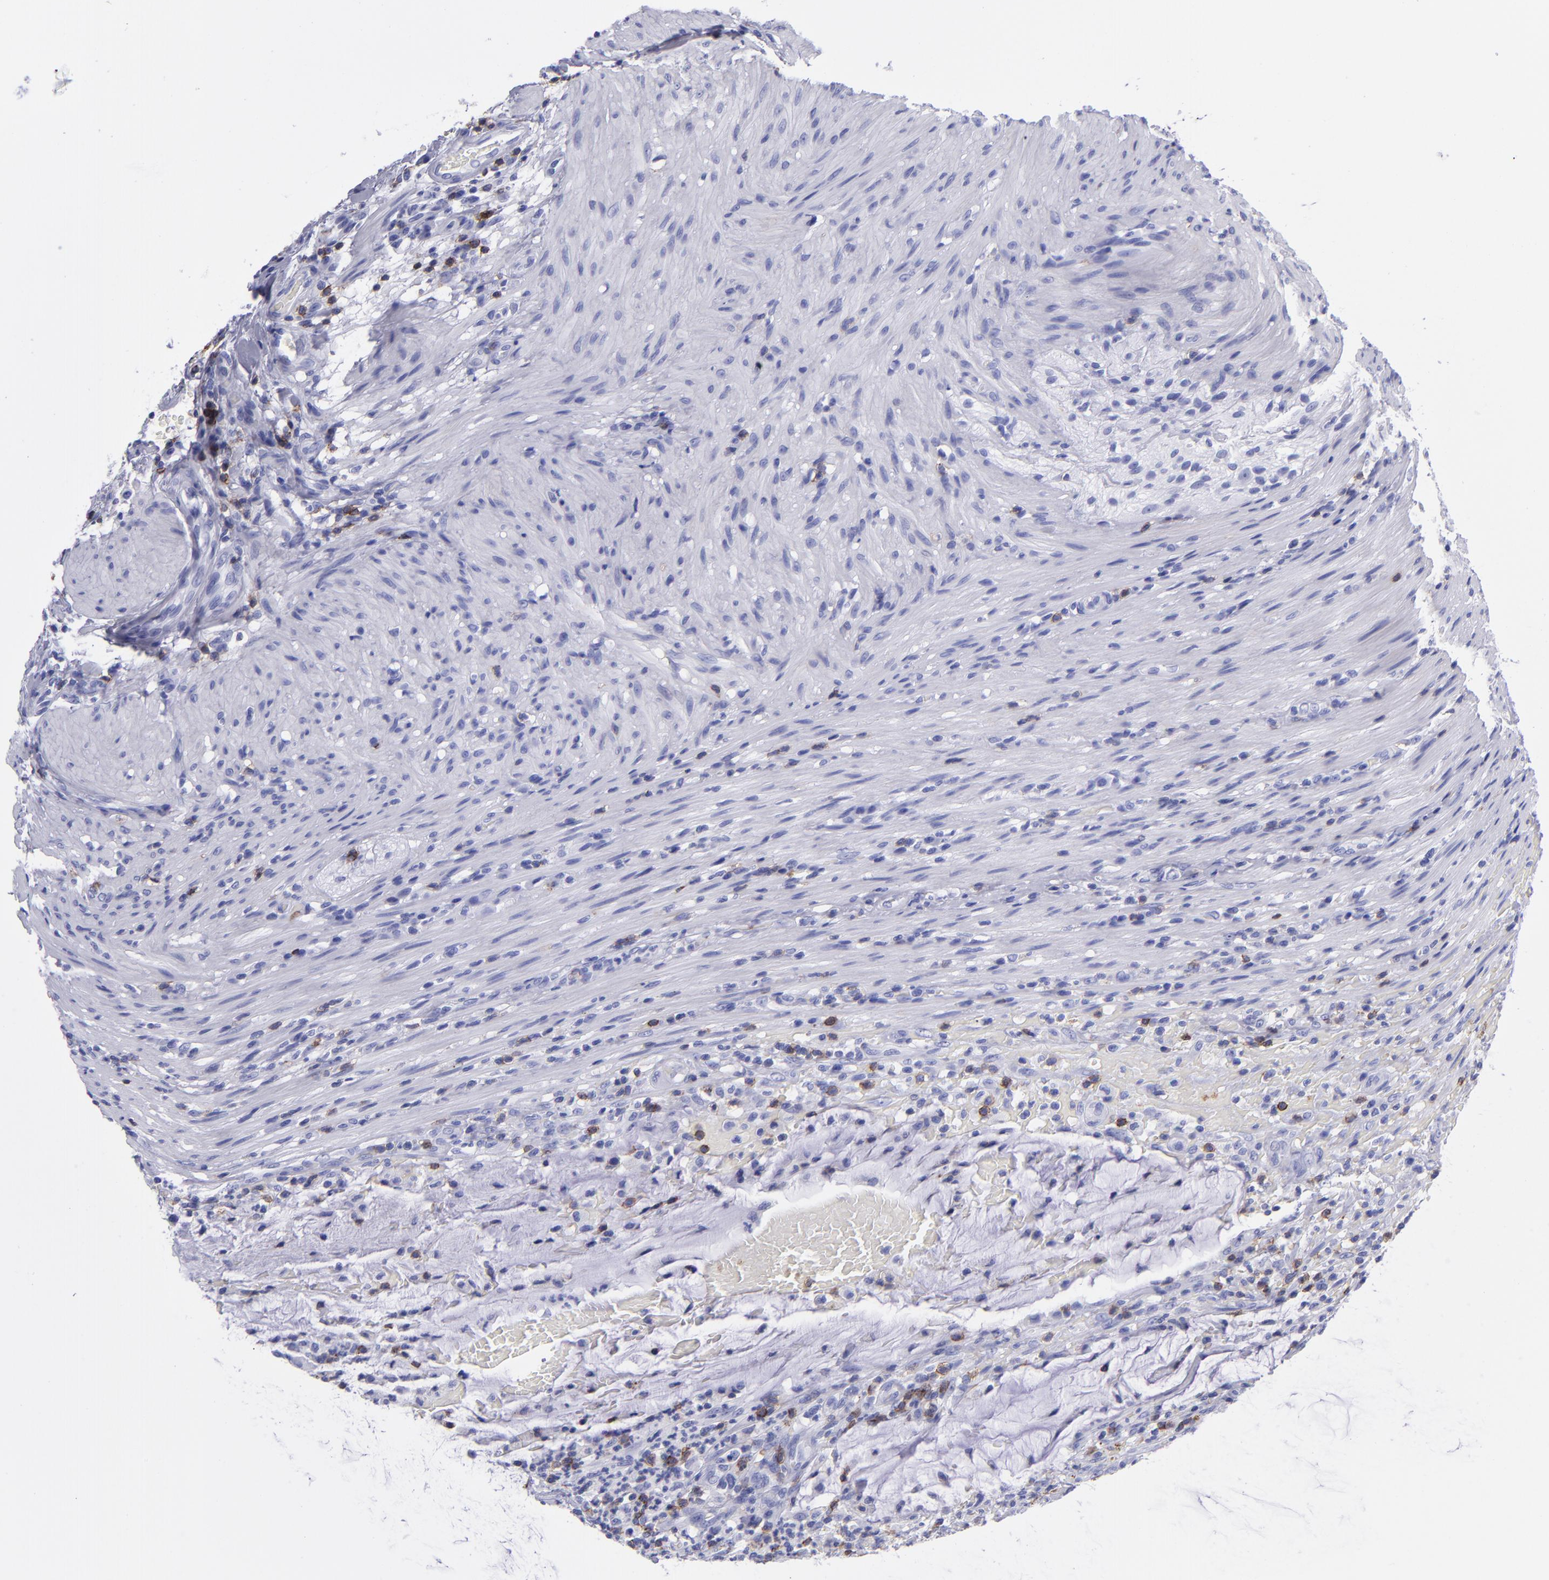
{"staining": {"intensity": "negative", "quantity": "none", "location": "none"}, "tissue": "colorectal cancer", "cell_type": "Tumor cells", "image_type": "cancer", "snomed": [{"axis": "morphology", "description": "Adenocarcinoma, NOS"}, {"axis": "topography", "description": "Colon"}], "caption": "This photomicrograph is of colorectal adenocarcinoma stained with IHC to label a protein in brown with the nuclei are counter-stained blue. There is no positivity in tumor cells.", "gene": "CD6", "patient": {"sex": "male", "age": 54}}